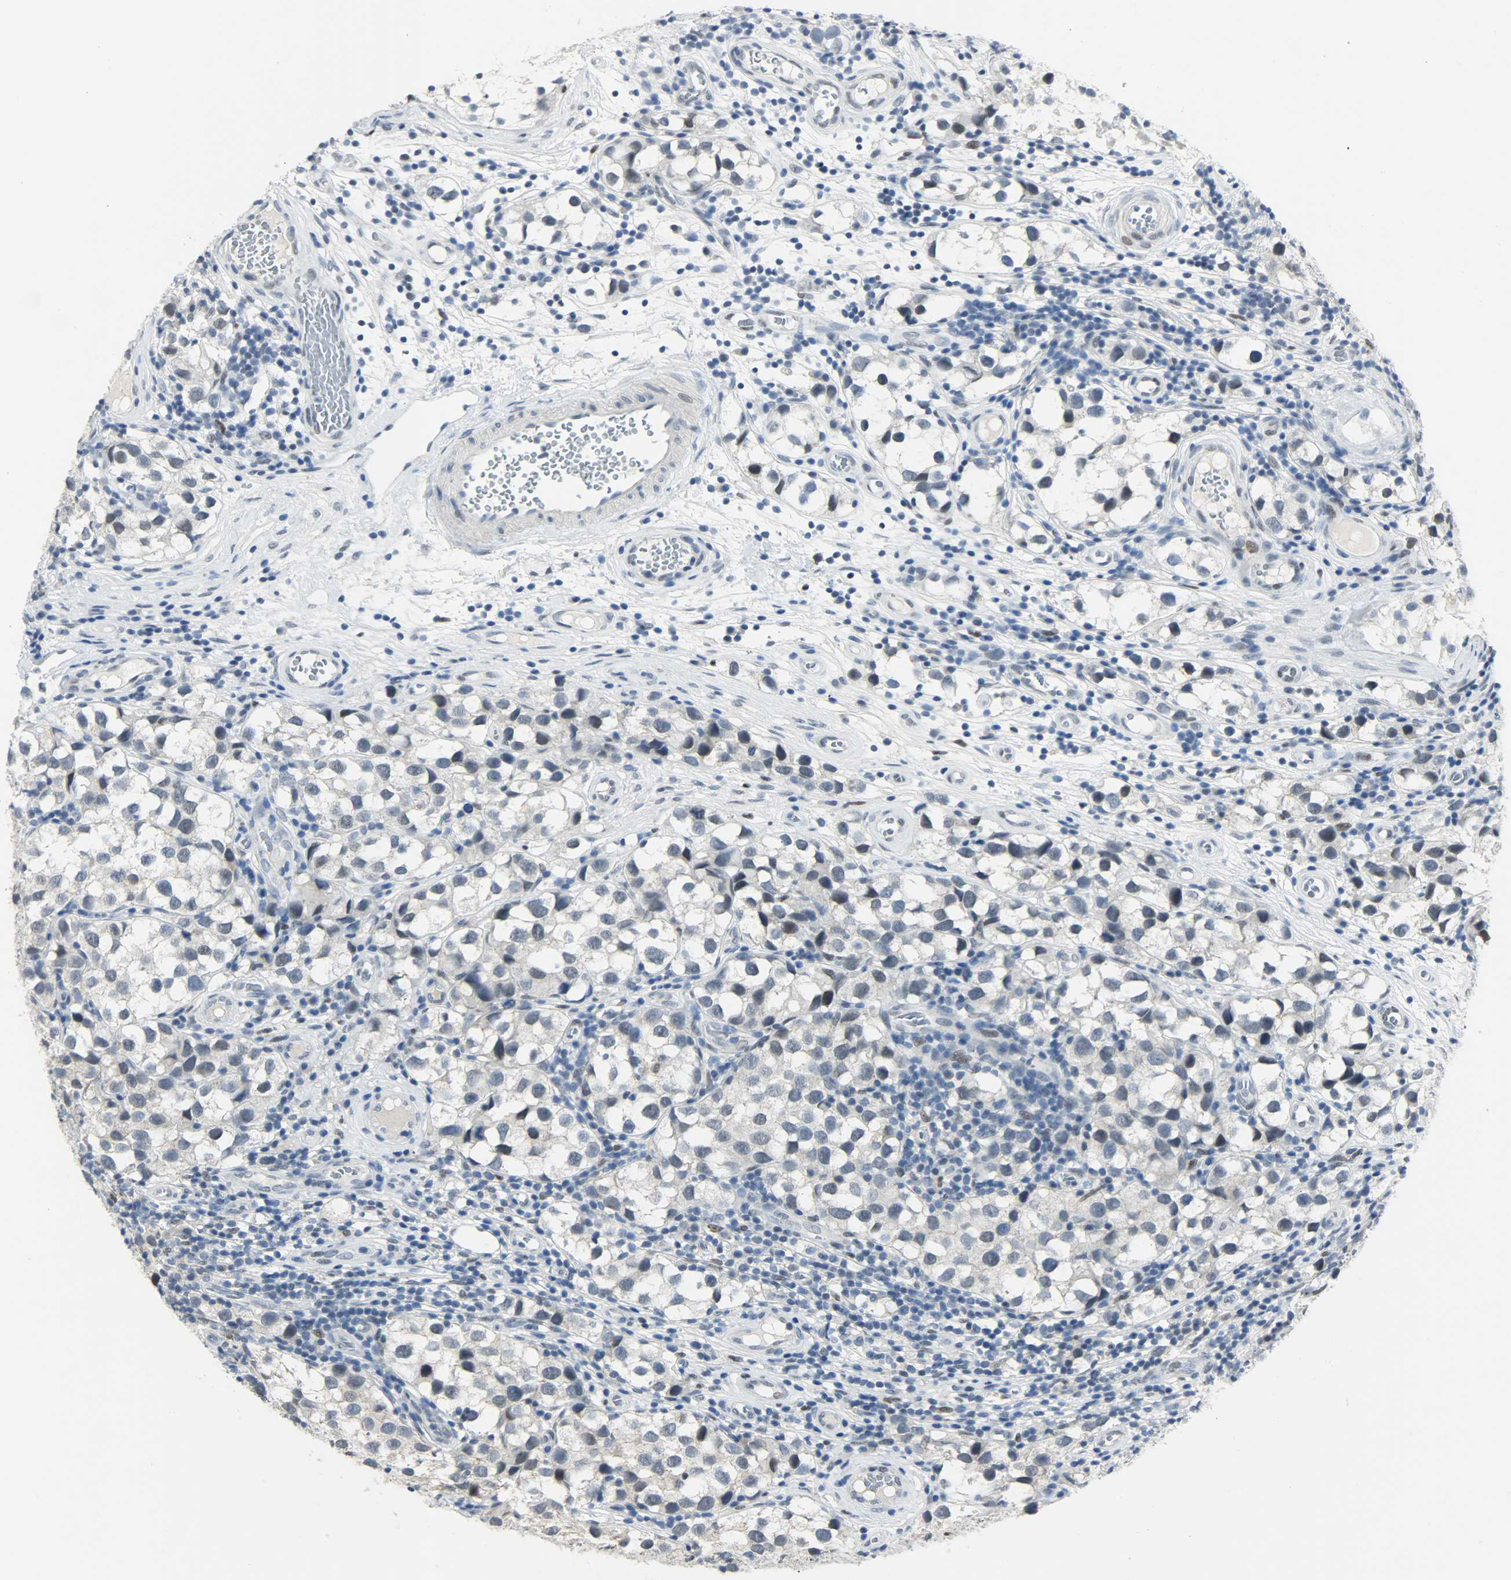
{"staining": {"intensity": "negative", "quantity": "none", "location": "none"}, "tissue": "testis cancer", "cell_type": "Tumor cells", "image_type": "cancer", "snomed": [{"axis": "morphology", "description": "Seminoma, NOS"}, {"axis": "topography", "description": "Testis"}], "caption": "The histopathology image shows no staining of tumor cells in seminoma (testis). (DAB IHC, high magnification).", "gene": "PPARG", "patient": {"sex": "male", "age": 39}}